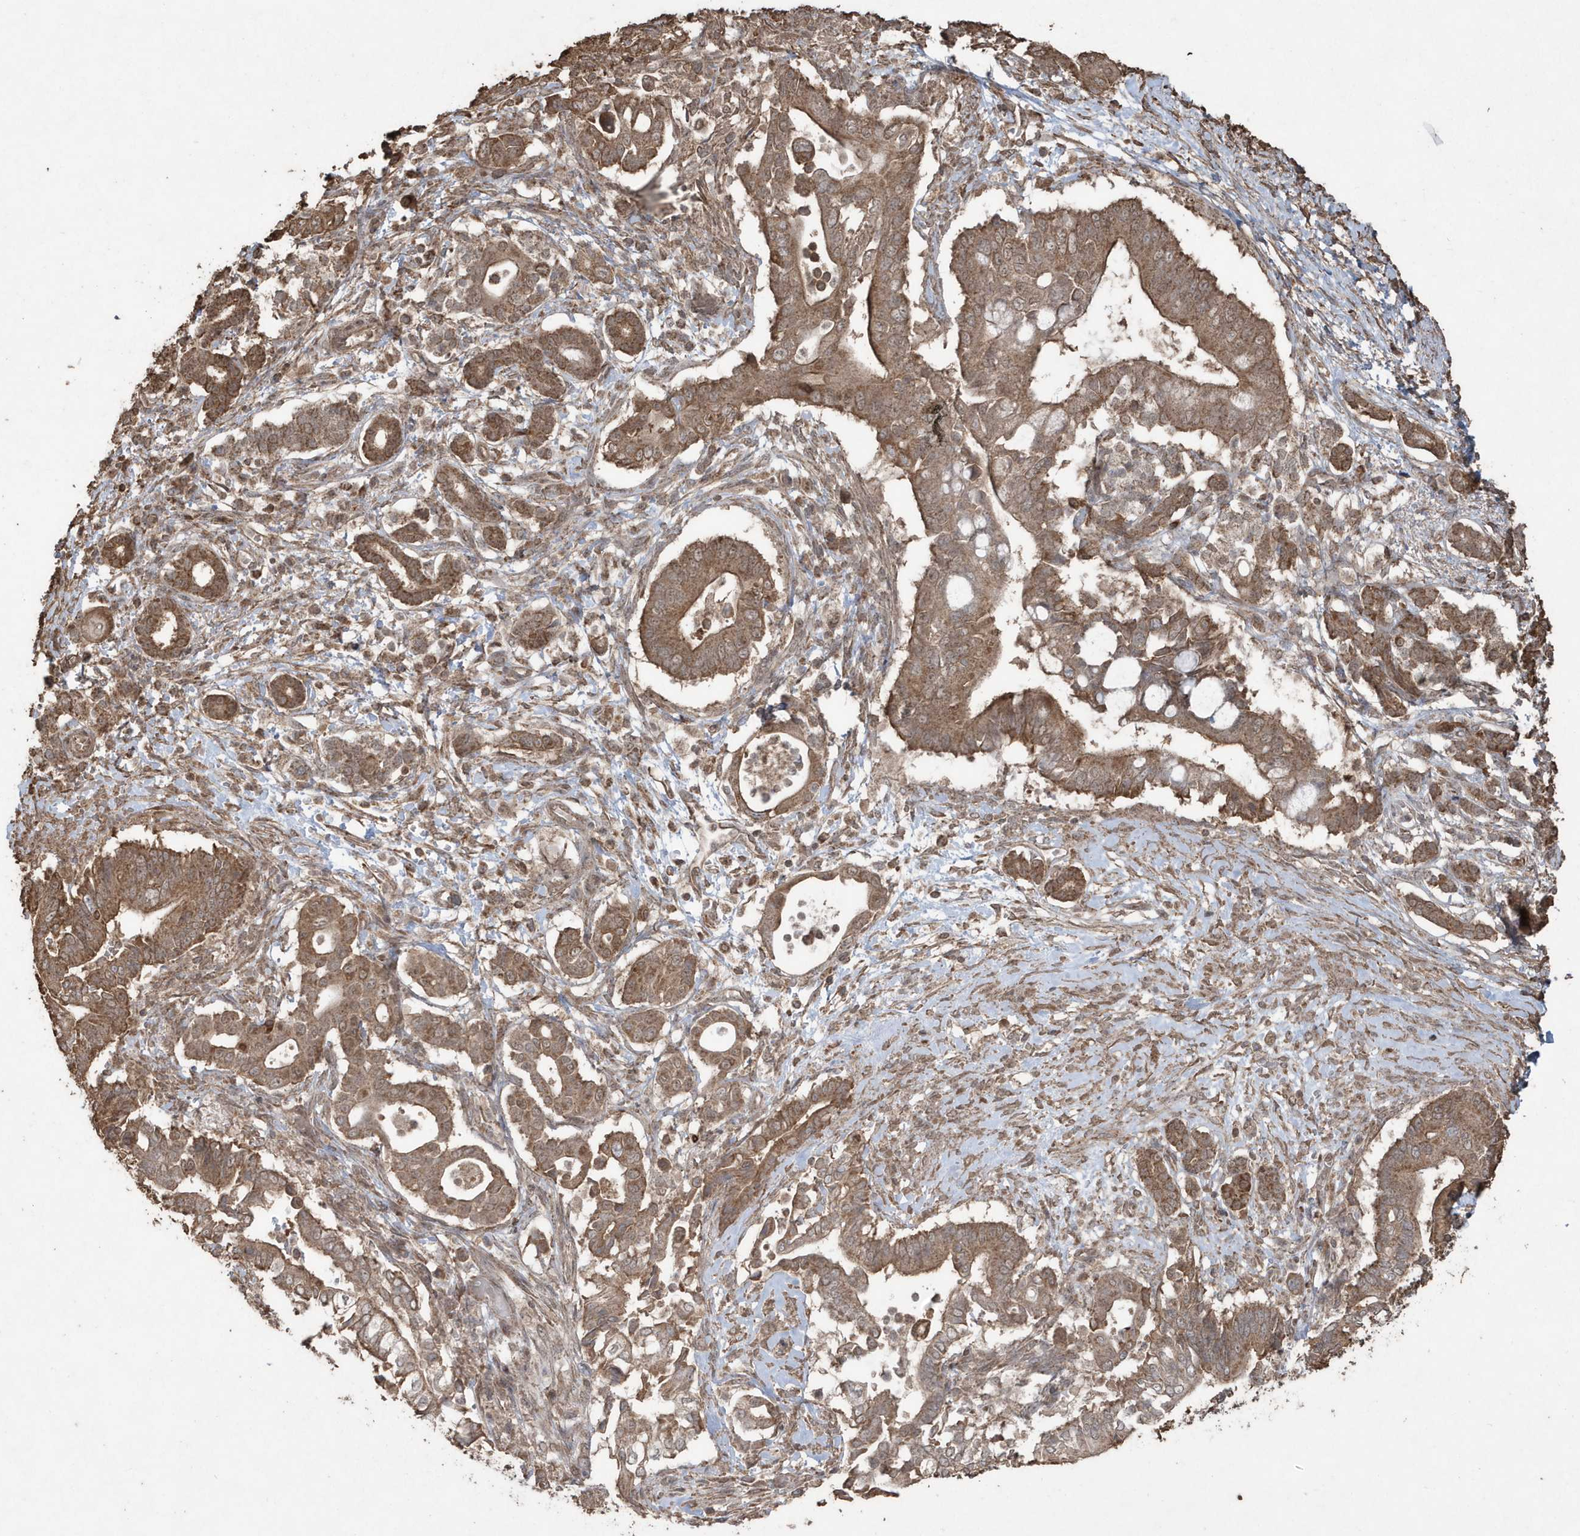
{"staining": {"intensity": "moderate", "quantity": ">75%", "location": "cytoplasmic/membranous"}, "tissue": "pancreatic cancer", "cell_type": "Tumor cells", "image_type": "cancer", "snomed": [{"axis": "morphology", "description": "Adenocarcinoma, NOS"}, {"axis": "topography", "description": "Pancreas"}], "caption": "Protein staining of pancreatic cancer tissue demonstrates moderate cytoplasmic/membranous expression in approximately >75% of tumor cells.", "gene": "PAXBP1", "patient": {"sex": "male", "age": 68}}